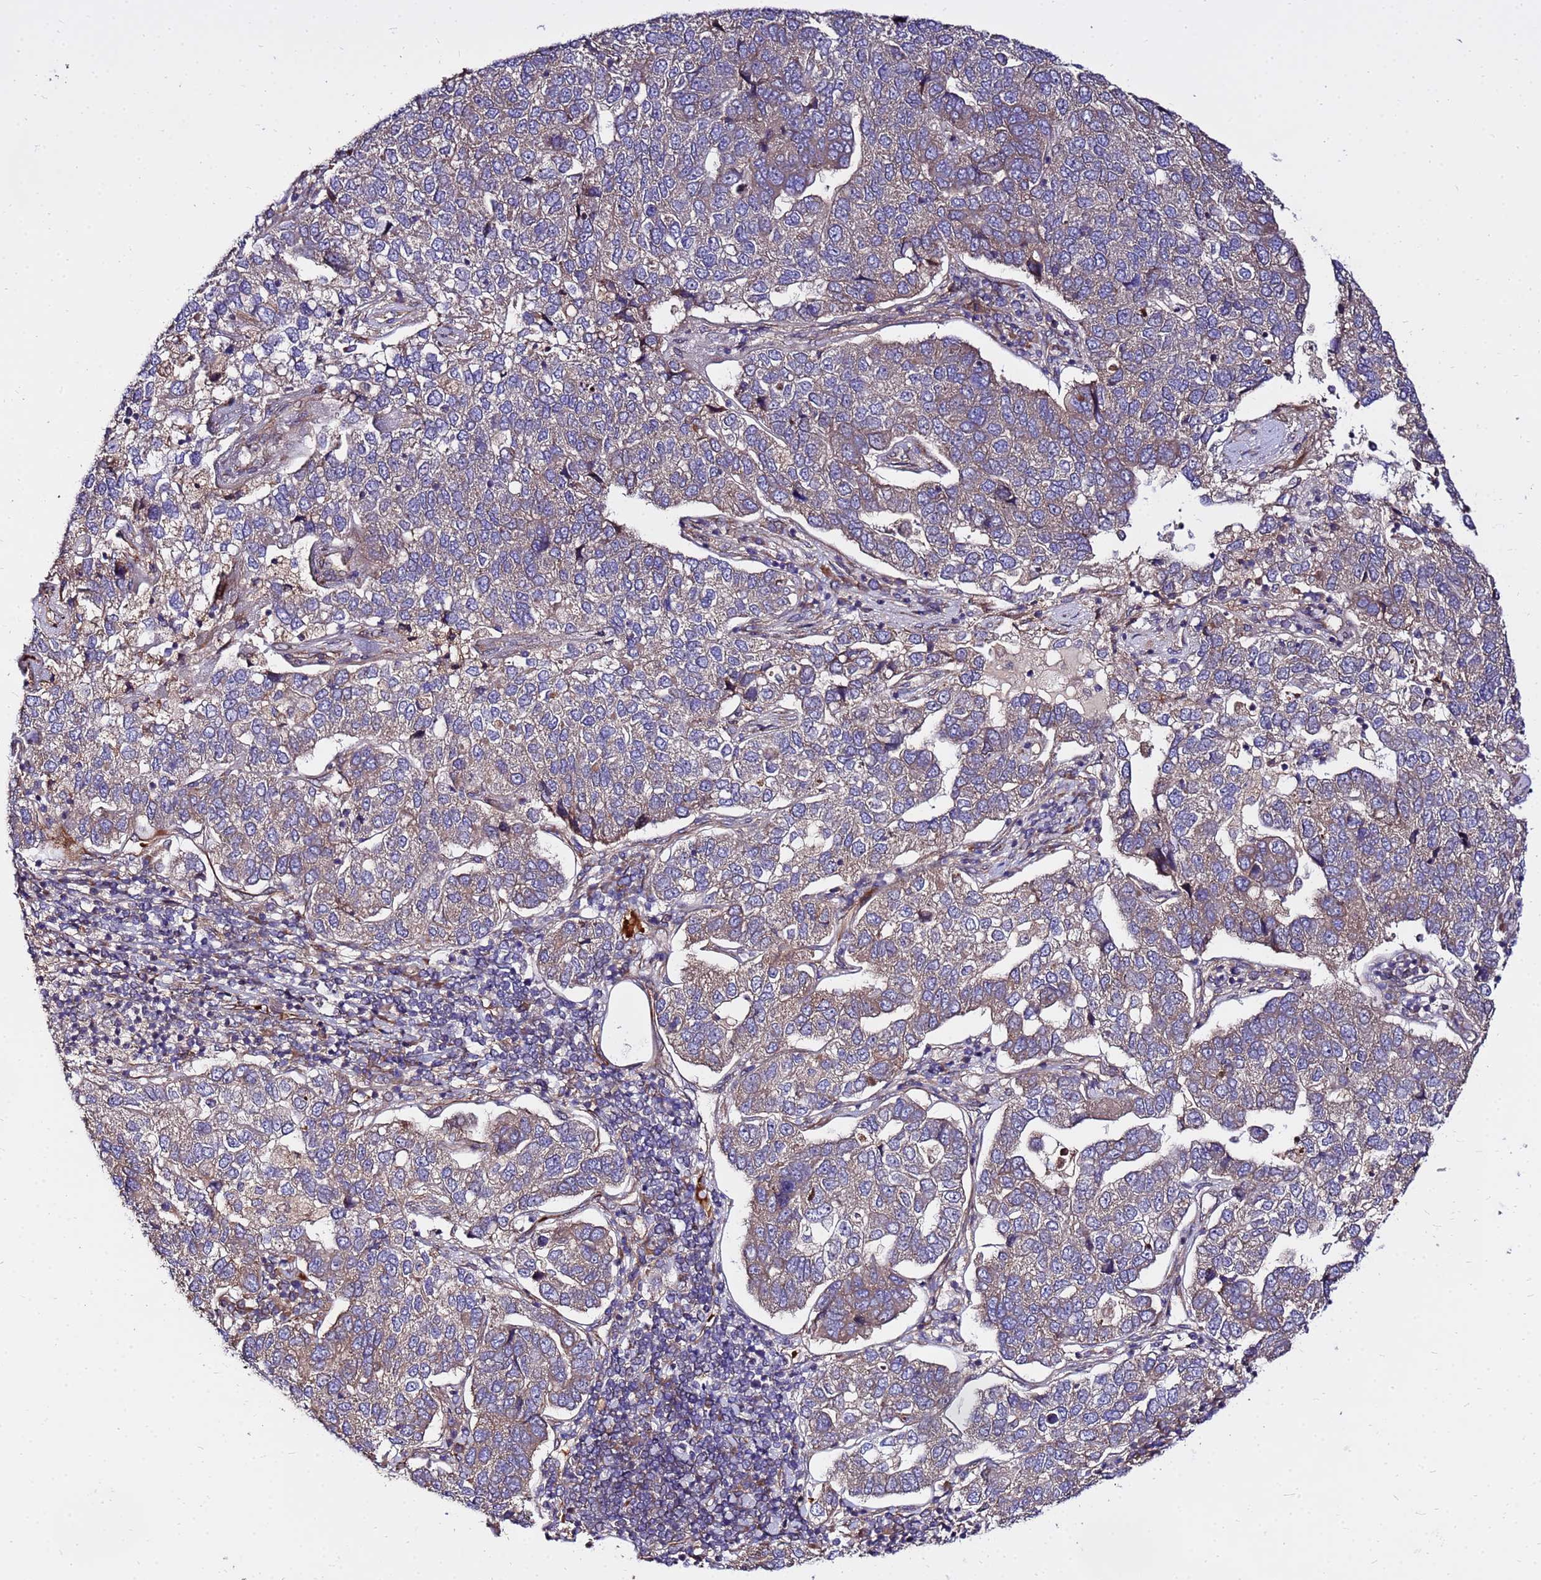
{"staining": {"intensity": "weak", "quantity": ">75%", "location": "cytoplasmic/membranous"}, "tissue": "pancreatic cancer", "cell_type": "Tumor cells", "image_type": "cancer", "snomed": [{"axis": "morphology", "description": "Adenocarcinoma, NOS"}, {"axis": "topography", "description": "Pancreas"}], "caption": "A brown stain highlights weak cytoplasmic/membranous positivity of a protein in human pancreatic cancer (adenocarcinoma) tumor cells. (DAB (3,3'-diaminobenzidine) IHC with brightfield microscopy, high magnification).", "gene": "WWC2", "patient": {"sex": "female", "age": 61}}